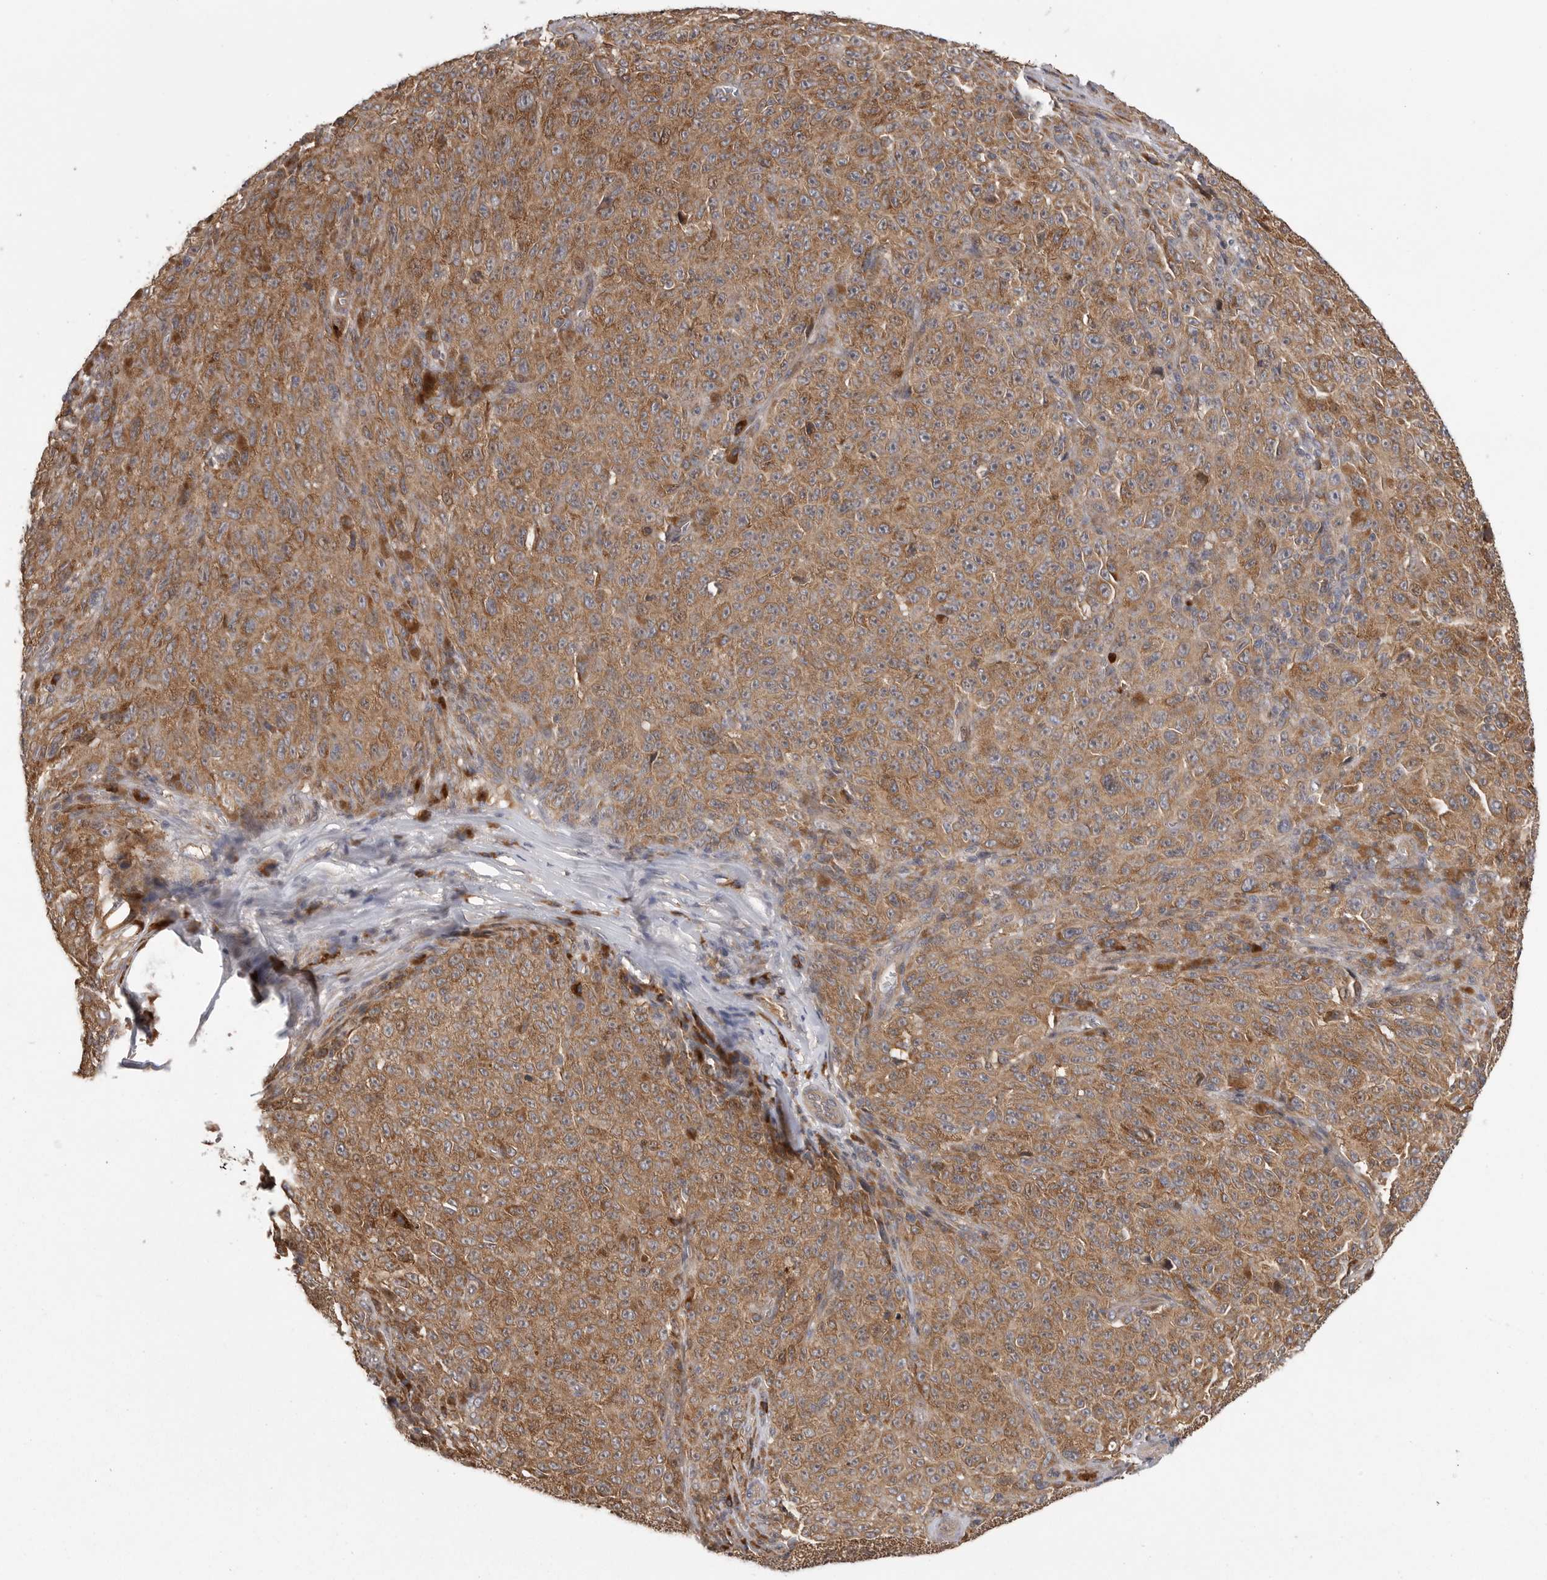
{"staining": {"intensity": "moderate", "quantity": ">75%", "location": "cytoplasmic/membranous"}, "tissue": "melanoma", "cell_type": "Tumor cells", "image_type": "cancer", "snomed": [{"axis": "morphology", "description": "Malignant melanoma, NOS"}, {"axis": "topography", "description": "Skin"}], "caption": "Approximately >75% of tumor cells in melanoma reveal moderate cytoplasmic/membranous protein positivity as visualized by brown immunohistochemical staining.", "gene": "OXR1", "patient": {"sex": "female", "age": 82}}